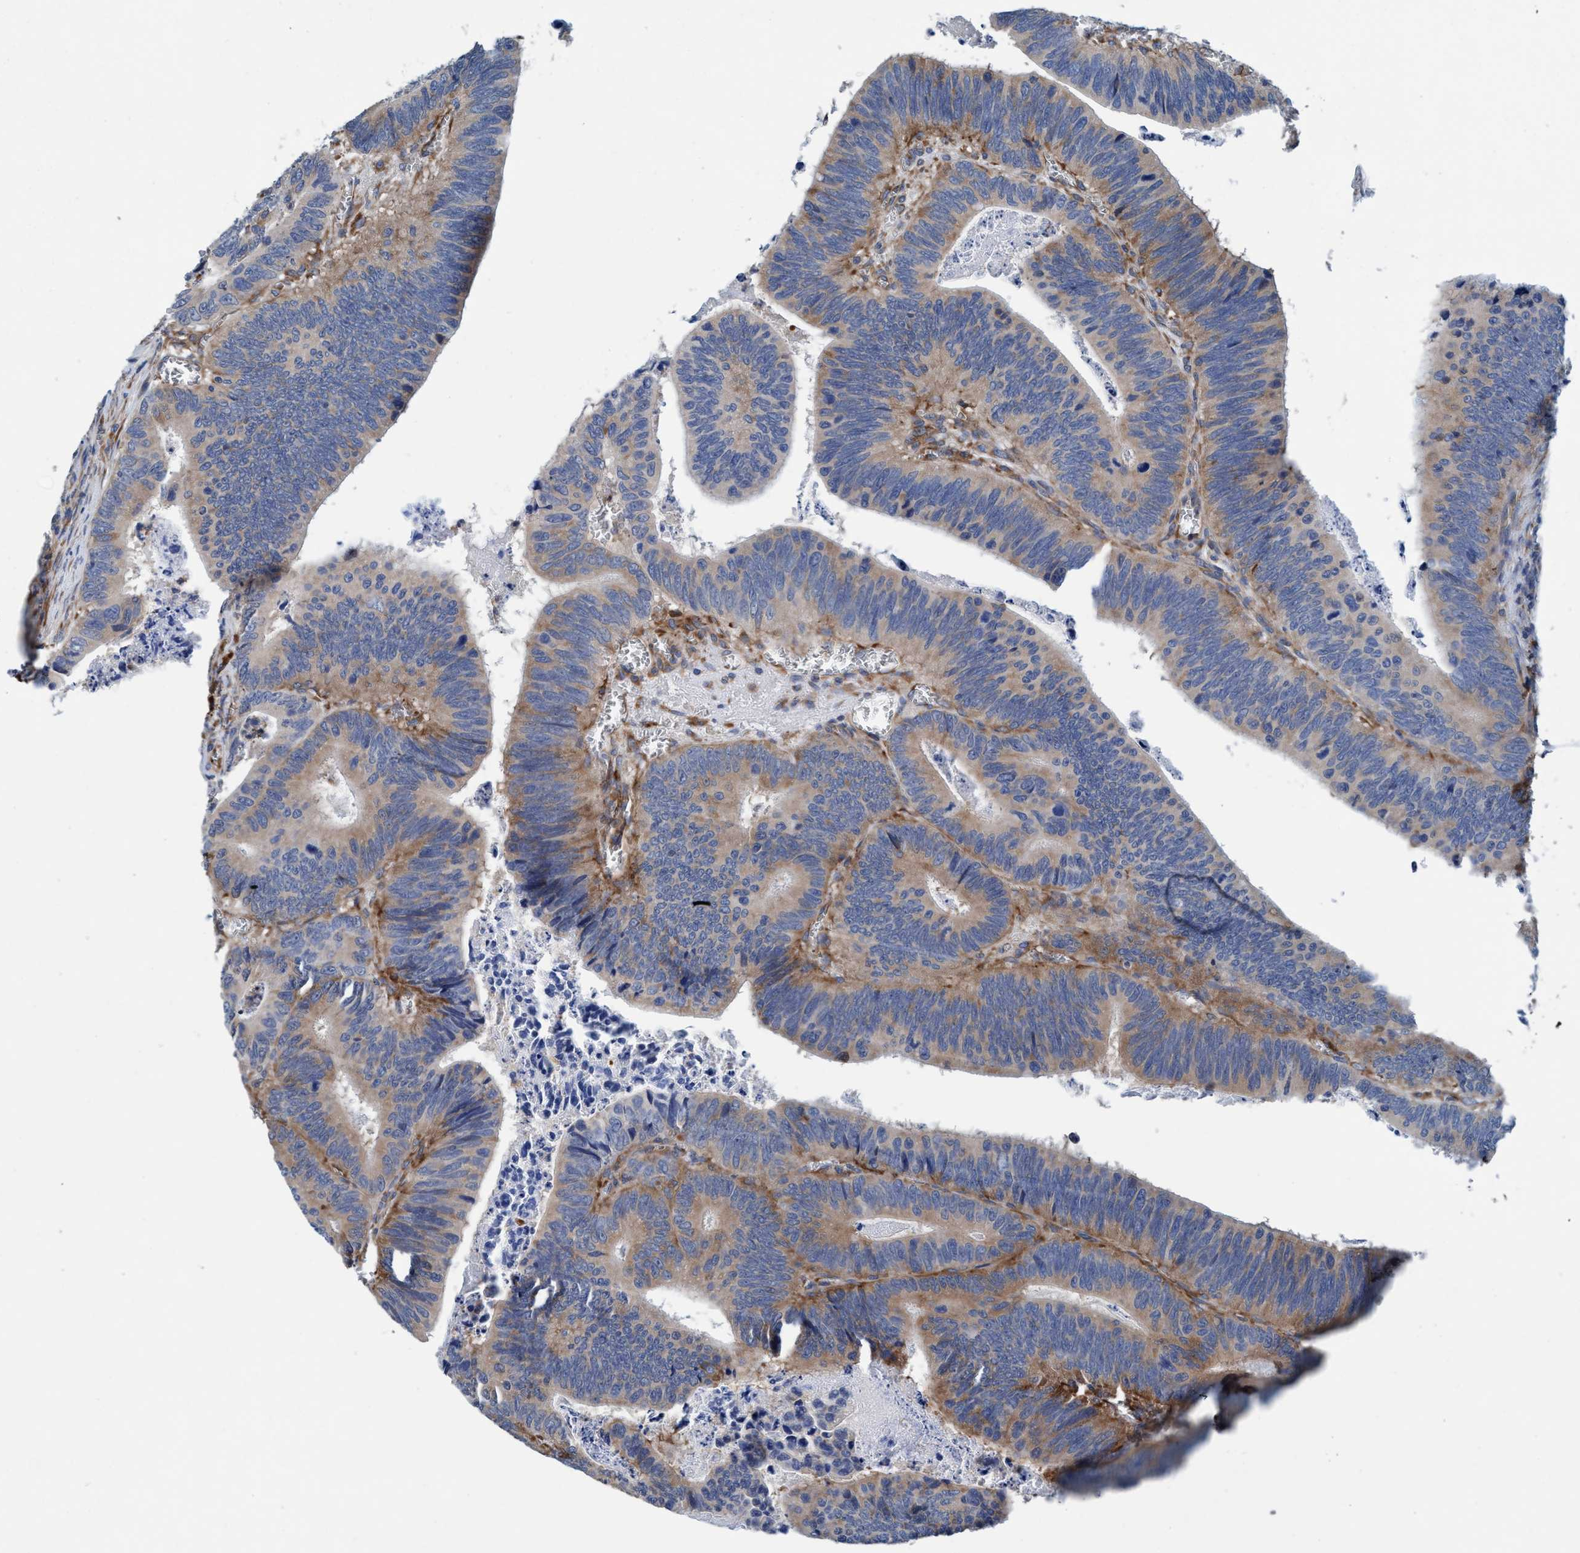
{"staining": {"intensity": "weak", "quantity": ">75%", "location": "cytoplasmic/membranous"}, "tissue": "colorectal cancer", "cell_type": "Tumor cells", "image_type": "cancer", "snomed": [{"axis": "morphology", "description": "Inflammation, NOS"}, {"axis": "morphology", "description": "Adenocarcinoma, NOS"}, {"axis": "topography", "description": "Colon"}], "caption": "Immunohistochemistry image of neoplastic tissue: human colorectal cancer stained using IHC reveals low levels of weak protein expression localized specifically in the cytoplasmic/membranous of tumor cells, appearing as a cytoplasmic/membranous brown color.", "gene": "ENDOG", "patient": {"sex": "male", "age": 72}}